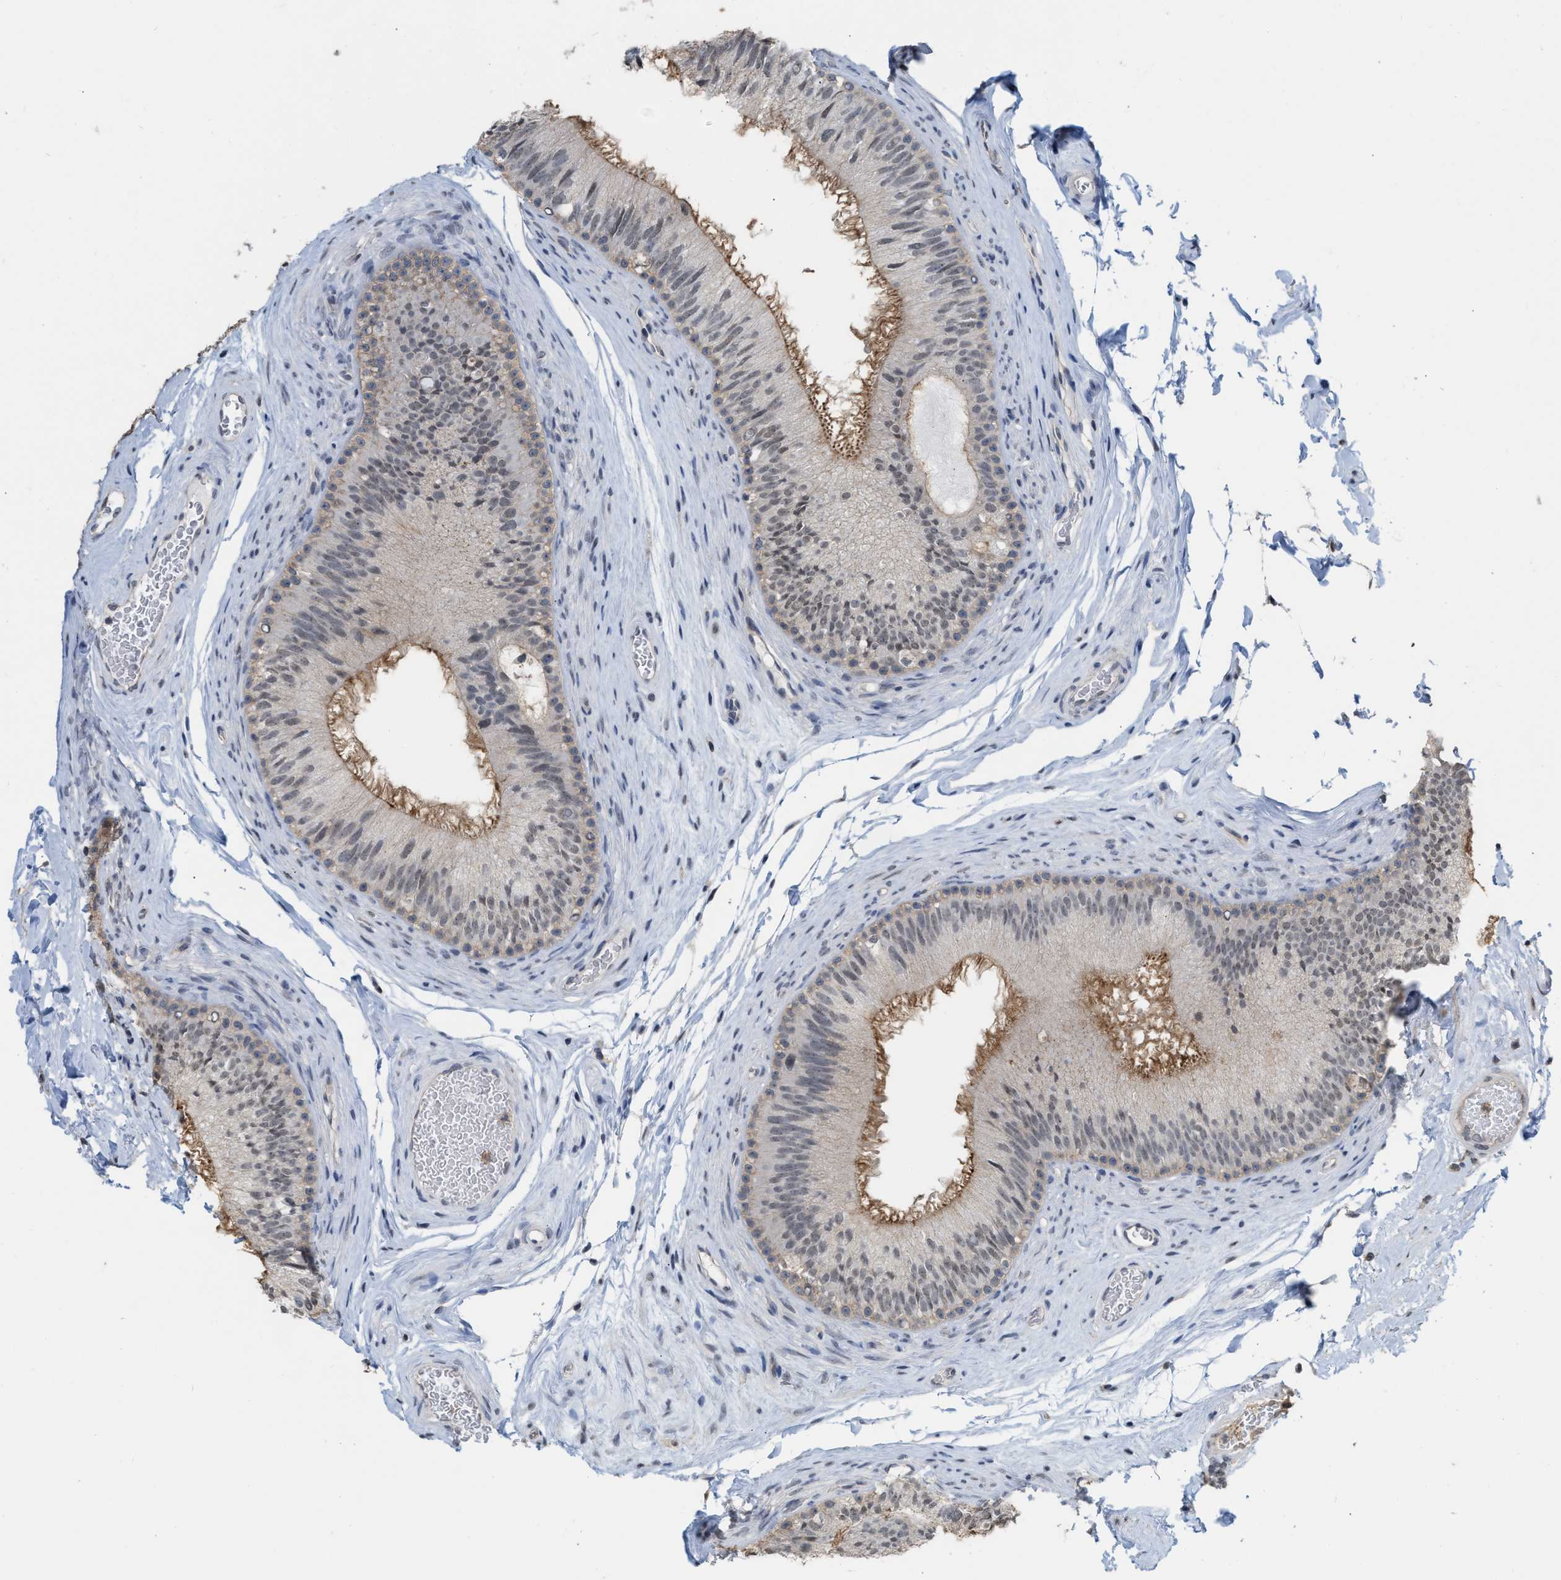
{"staining": {"intensity": "moderate", "quantity": "25%-75%", "location": "cytoplasmic/membranous"}, "tissue": "epididymis", "cell_type": "Glandular cells", "image_type": "normal", "snomed": [{"axis": "morphology", "description": "Normal tissue, NOS"}, {"axis": "topography", "description": "Testis"}, {"axis": "topography", "description": "Epididymis"}], "caption": "IHC of unremarkable epididymis displays medium levels of moderate cytoplasmic/membranous staining in approximately 25%-75% of glandular cells.", "gene": "BAIAP2L1", "patient": {"sex": "male", "age": 36}}